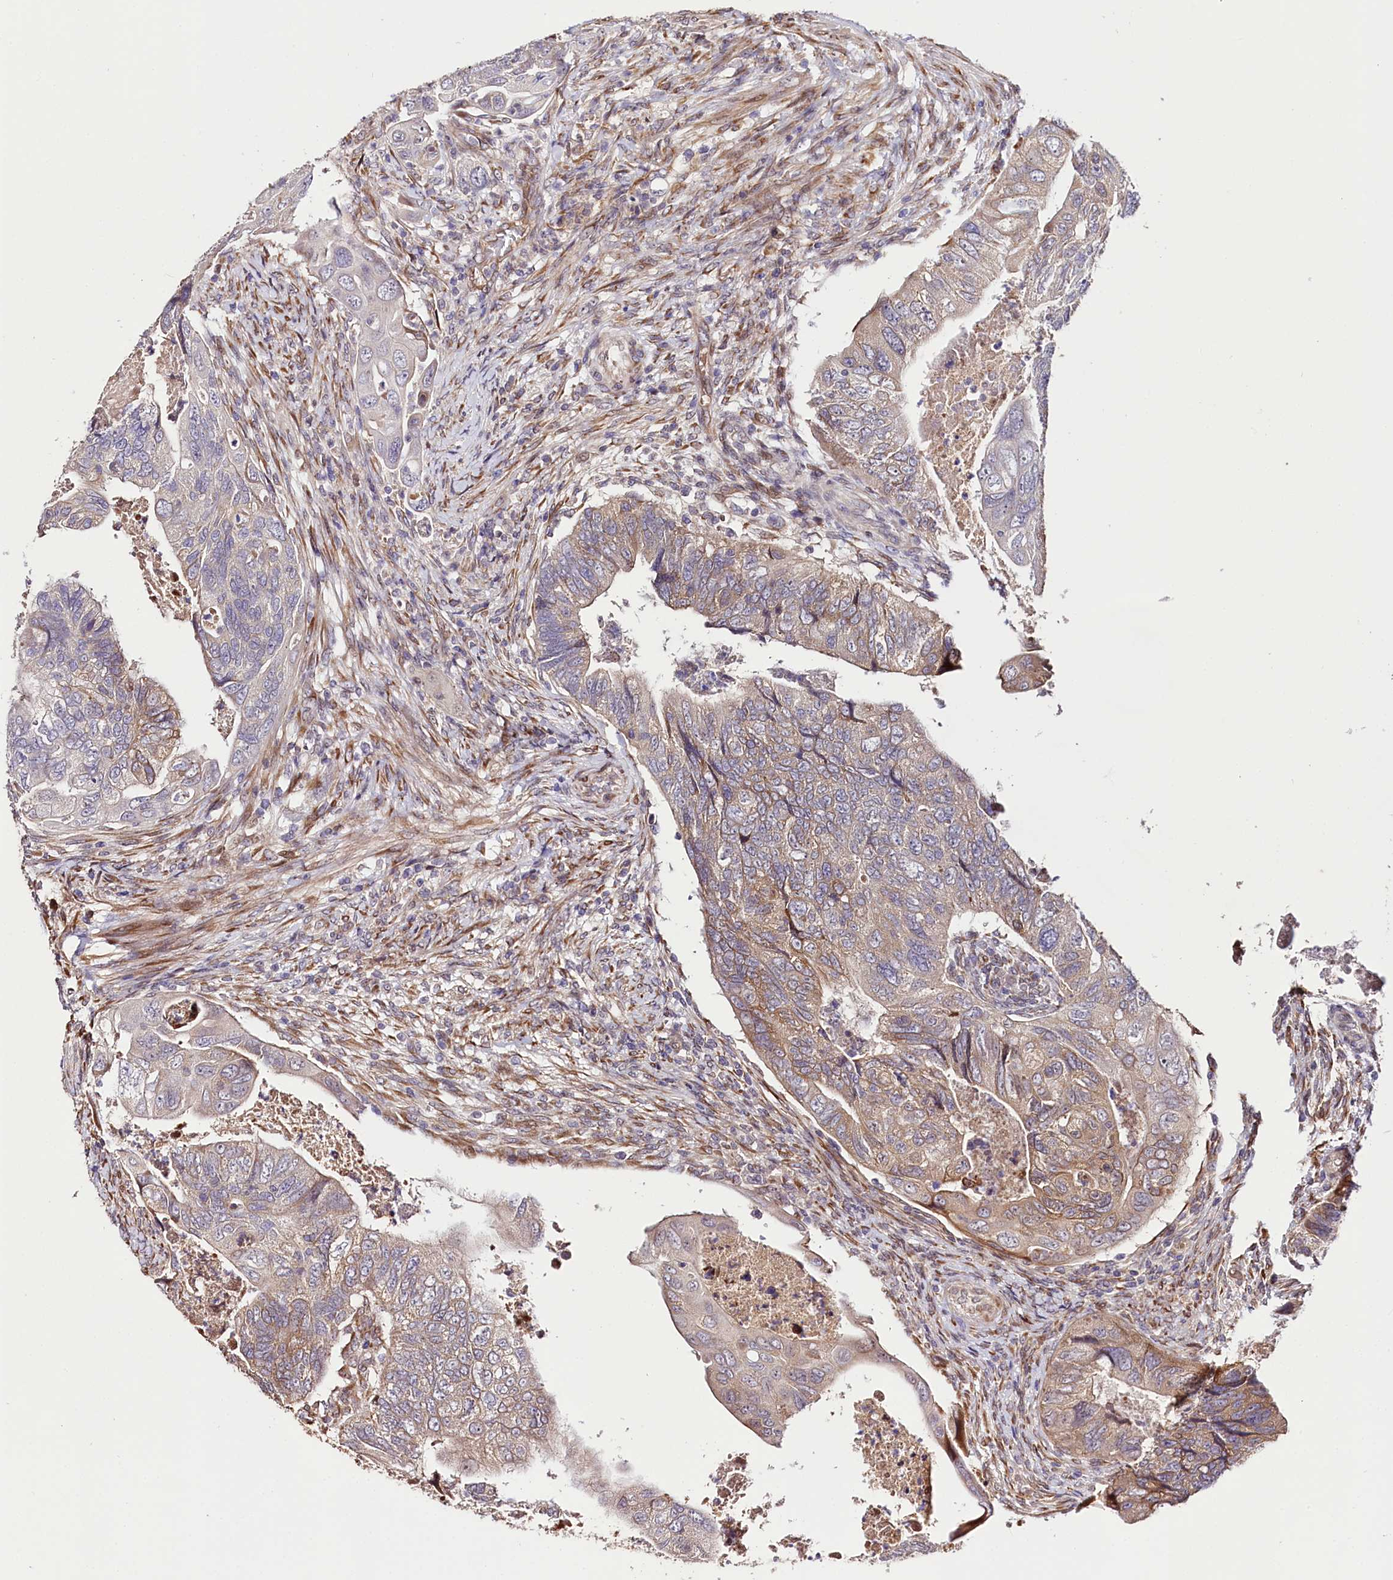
{"staining": {"intensity": "weak", "quantity": "25%-75%", "location": "cytoplasmic/membranous"}, "tissue": "colorectal cancer", "cell_type": "Tumor cells", "image_type": "cancer", "snomed": [{"axis": "morphology", "description": "Adenocarcinoma, NOS"}, {"axis": "topography", "description": "Rectum"}], "caption": "DAB (3,3'-diaminobenzidine) immunohistochemical staining of human colorectal adenocarcinoma exhibits weak cytoplasmic/membranous protein expression in approximately 25%-75% of tumor cells.", "gene": "CUTC", "patient": {"sex": "male", "age": 63}}